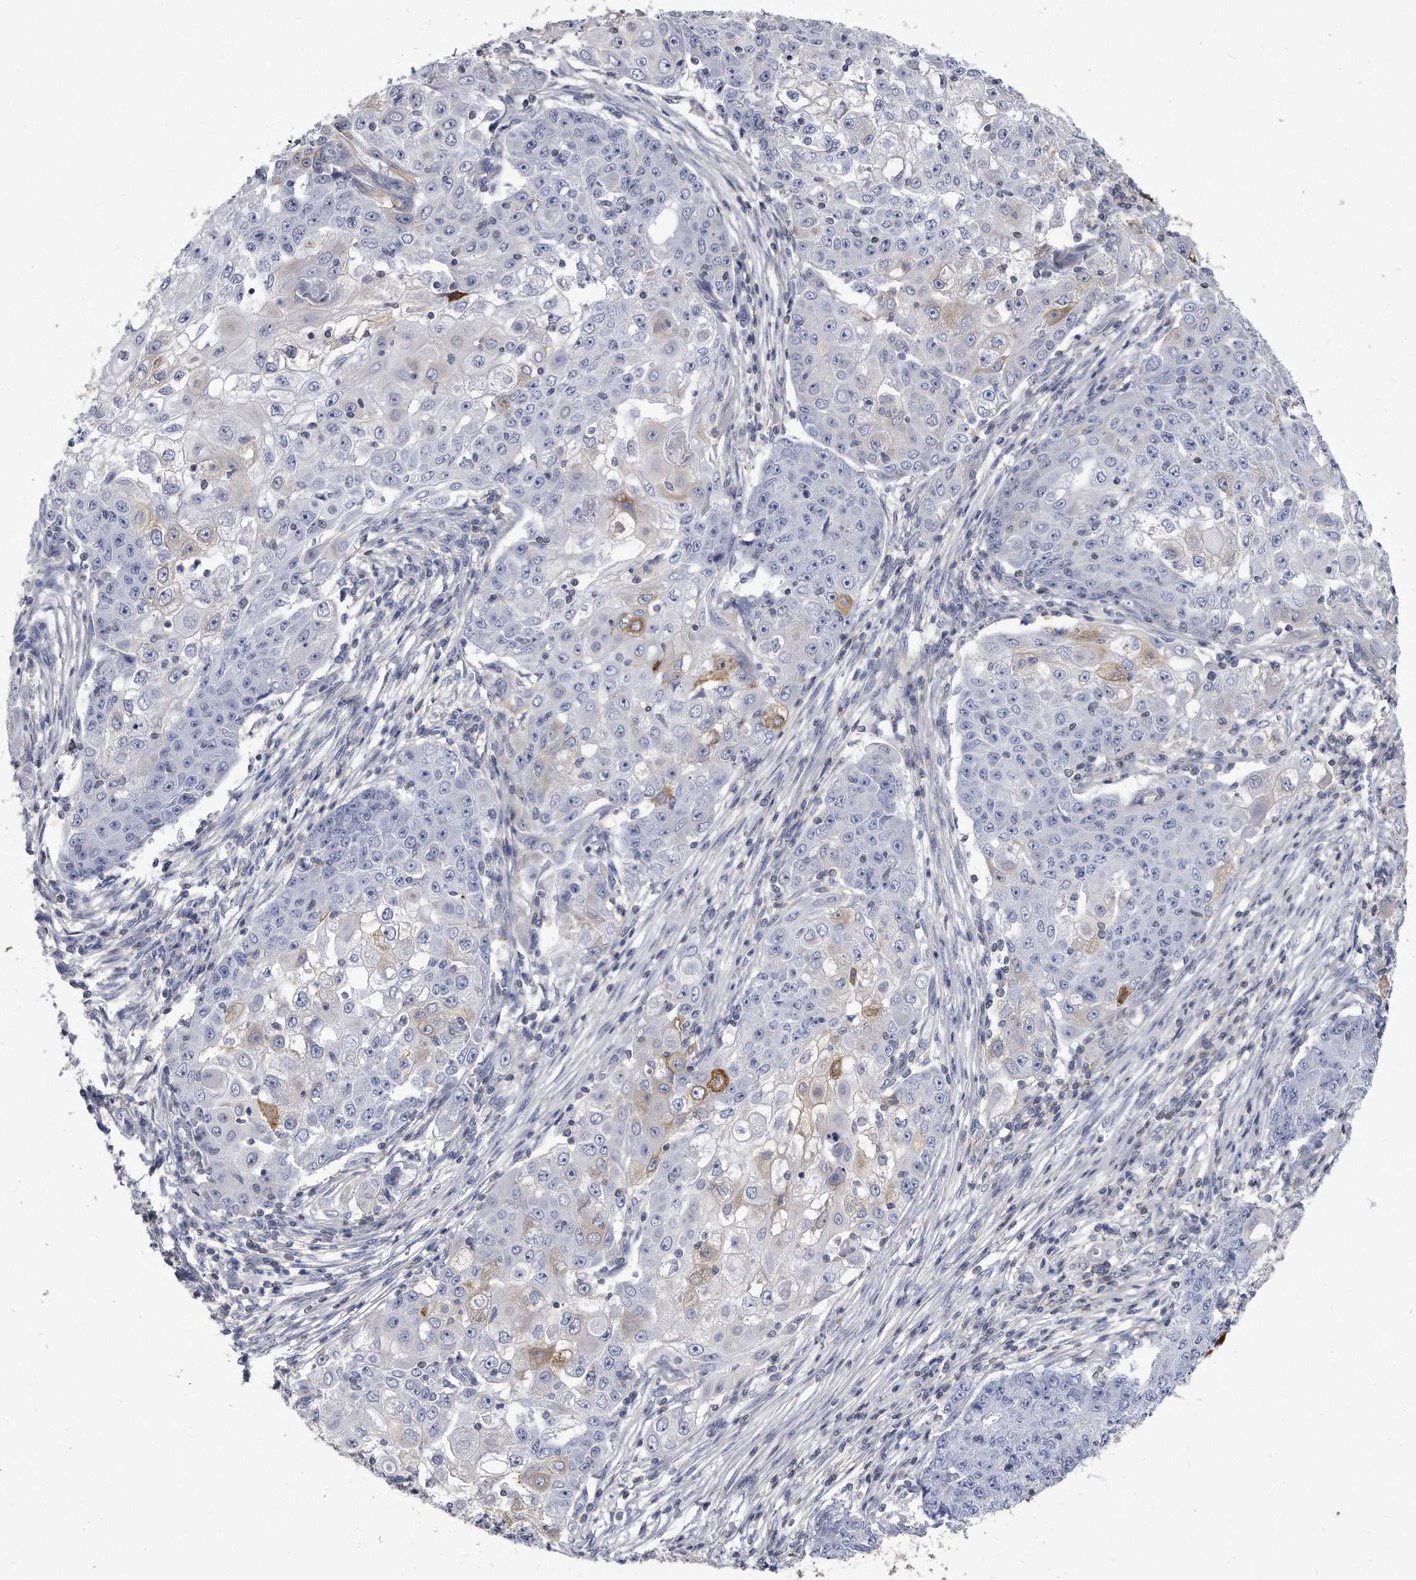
{"staining": {"intensity": "weak", "quantity": "<25%", "location": "cytoplasmic/membranous"}, "tissue": "ovarian cancer", "cell_type": "Tumor cells", "image_type": "cancer", "snomed": [{"axis": "morphology", "description": "Carcinoma, endometroid"}, {"axis": "topography", "description": "Ovary"}], "caption": "IHC histopathology image of human ovarian cancer stained for a protein (brown), which reveals no staining in tumor cells.", "gene": "PYGB", "patient": {"sex": "female", "age": 42}}